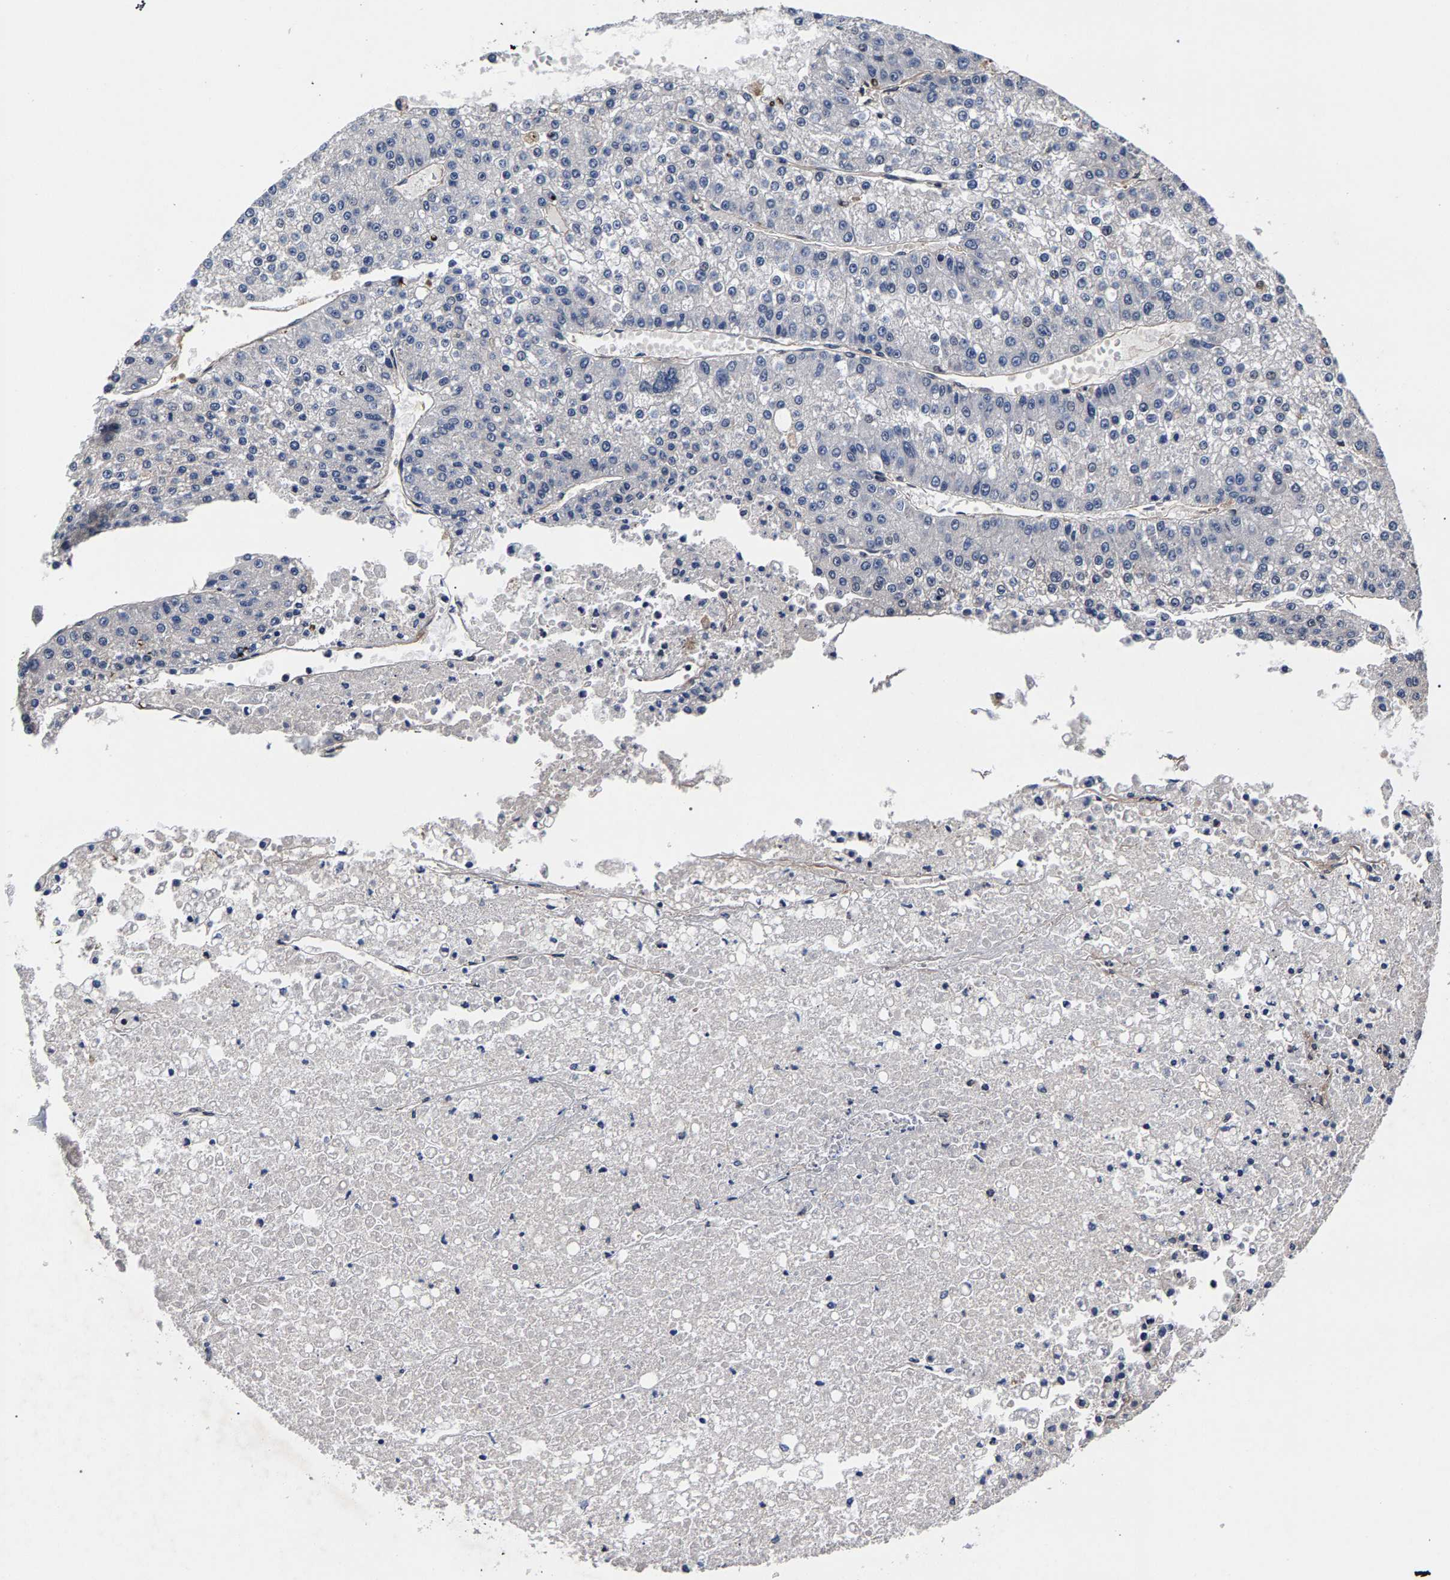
{"staining": {"intensity": "negative", "quantity": "none", "location": "none"}, "tissue": "liver cancer", "cell_type": "Tumor cells", "image_type": "cancer", "snomed": [{"axis": "morphology", "description": "Carcinoma, Hepatocellular, NOS"}, {"axis": "topography", "description": "Liver"}], "caption": "An IHC micrograph of liver hepatocellular carcinoma is shown. There is no staining in tumor cells of liver hepatocellular carcinoma.", "gene": "MARCHF7", "patient": {"sex": "female", "age": 73}}